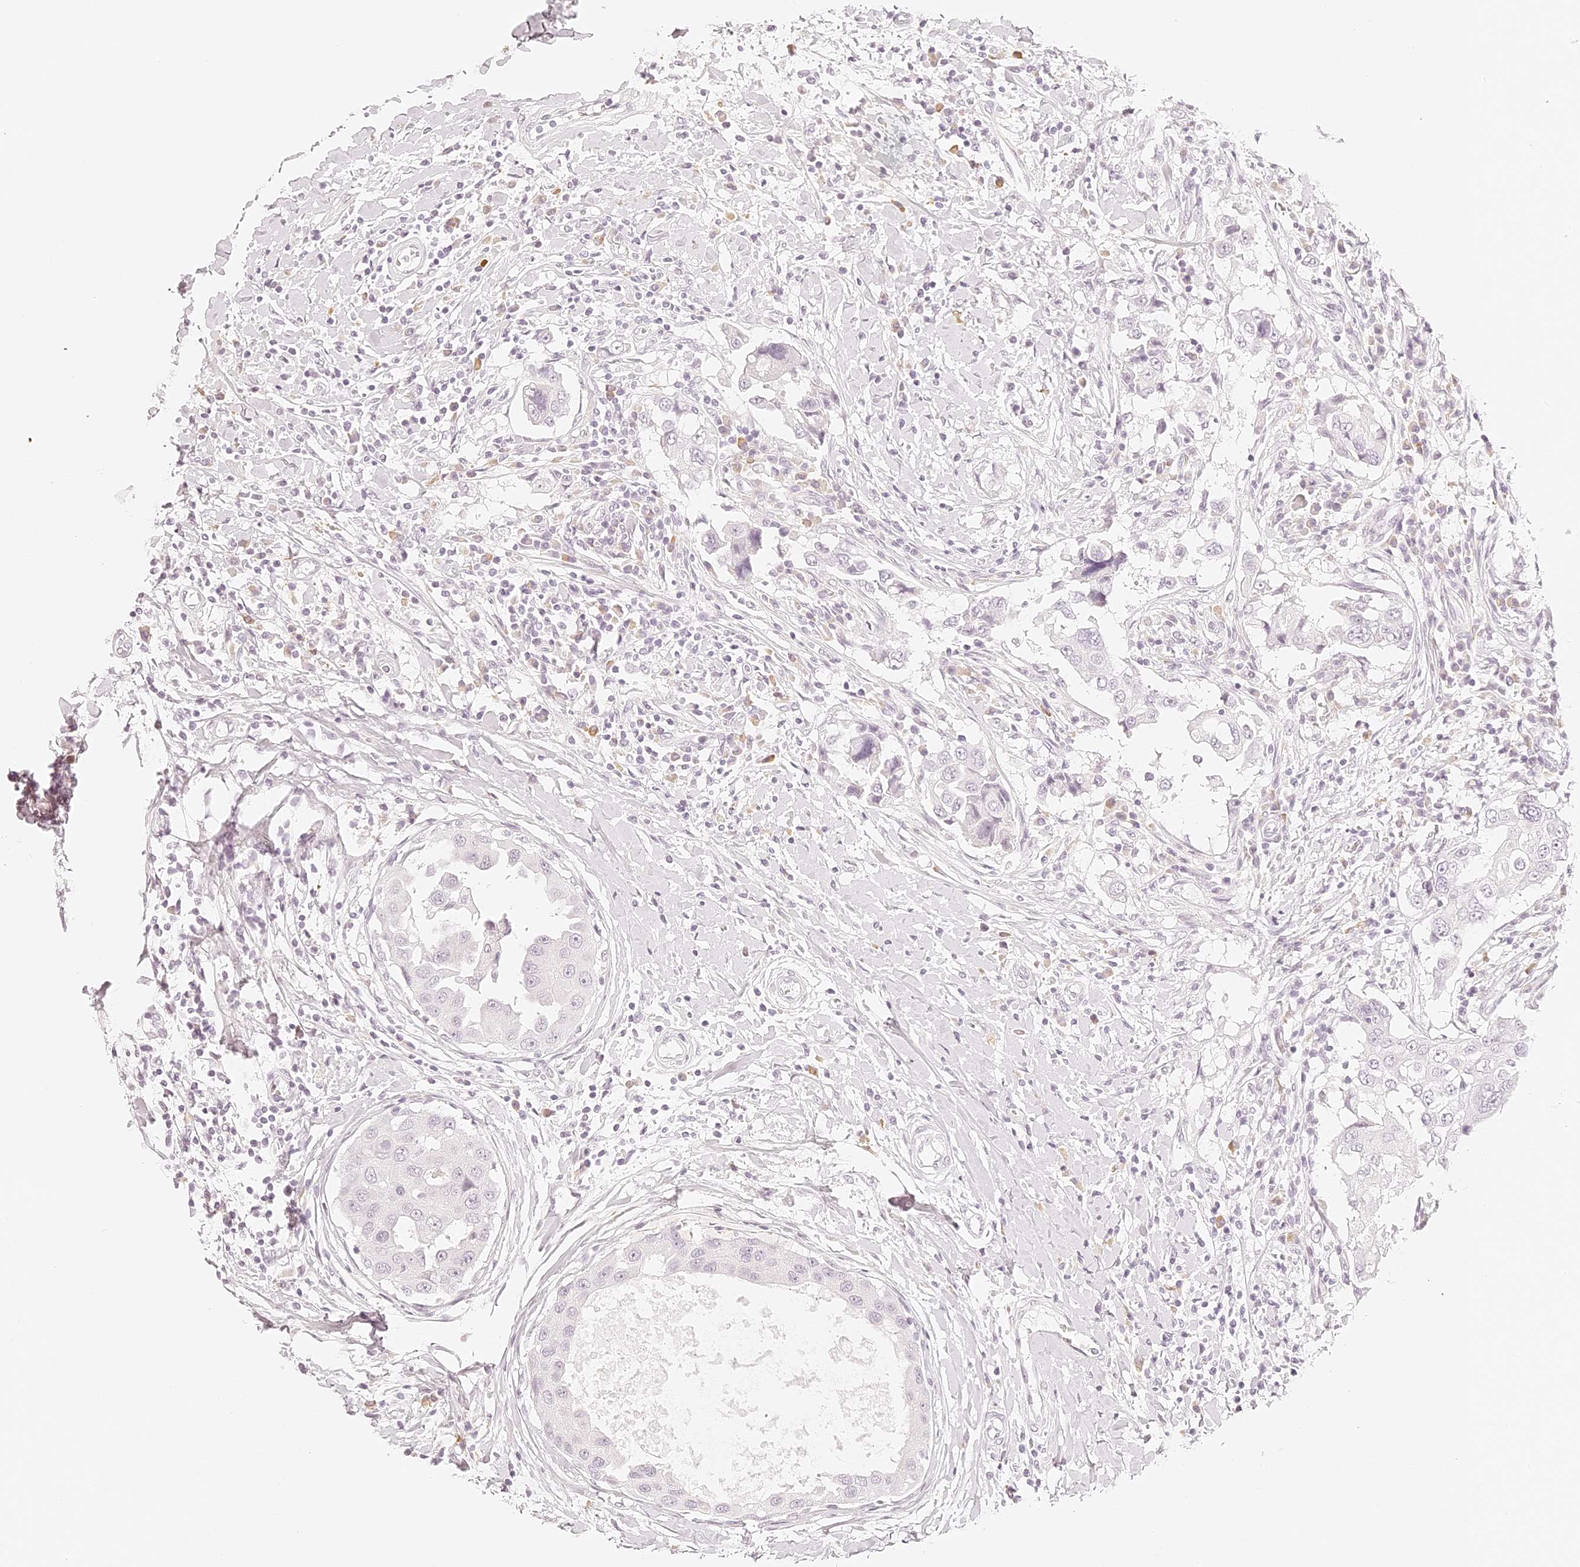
{"staining": {"intensity": "negative", "quantity": "none", "location": "none"}, "tissue": "breast cancer", "cell_type": "Tumor cells", "image_type": "cancer", "snomed": [{"axis": "morphology", "description": "Duct carcinoma"}, {"axis": "topography", "description": "Breast"}], "caption": "A histopathology image of human breast cancer is negative for staining in tumor cells.", "gene": "TRIM45", "patient": {"sex": "female", "age": 27}}